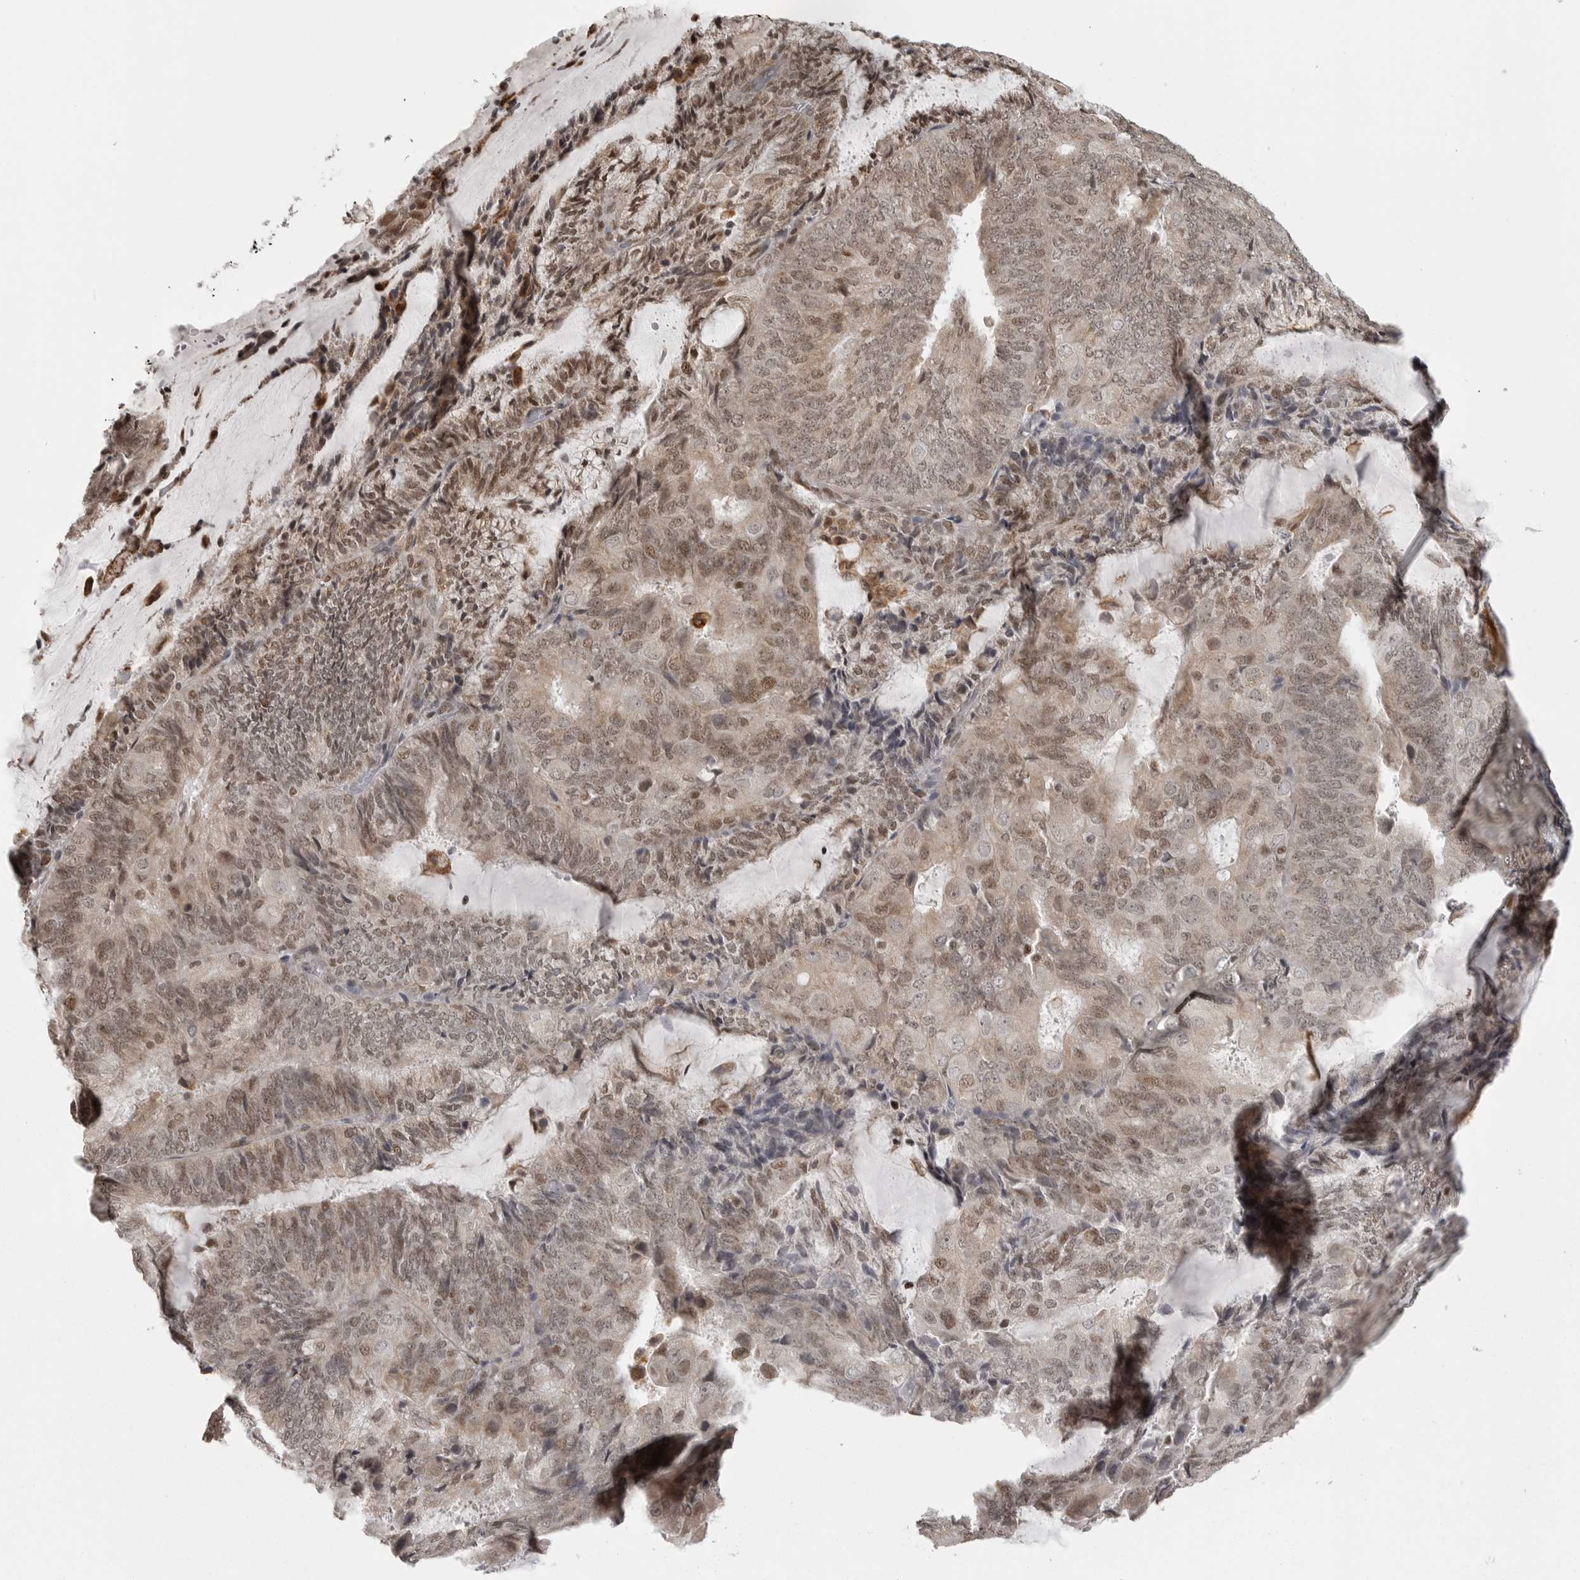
{"staining": {"intensity": "weak", "quantity": ">75%", "location": "nuclear"}, "tissue": "endometrial cancer", "cell_type": "Tumor cells", "image_type": "cancer", "snomed": [{"axis": "morphology", "description": "Adenocarcinoma, NOS"}, {"axis": "topography", "description": "Endometrium"}], "caption": "Endometrial cancer stained with a brown dye shows weak nuclear positive positivity in approximately >75% of tumor cells.", "gene": "ISG20L2", "patient": {"sex": "female", "age": 81}}